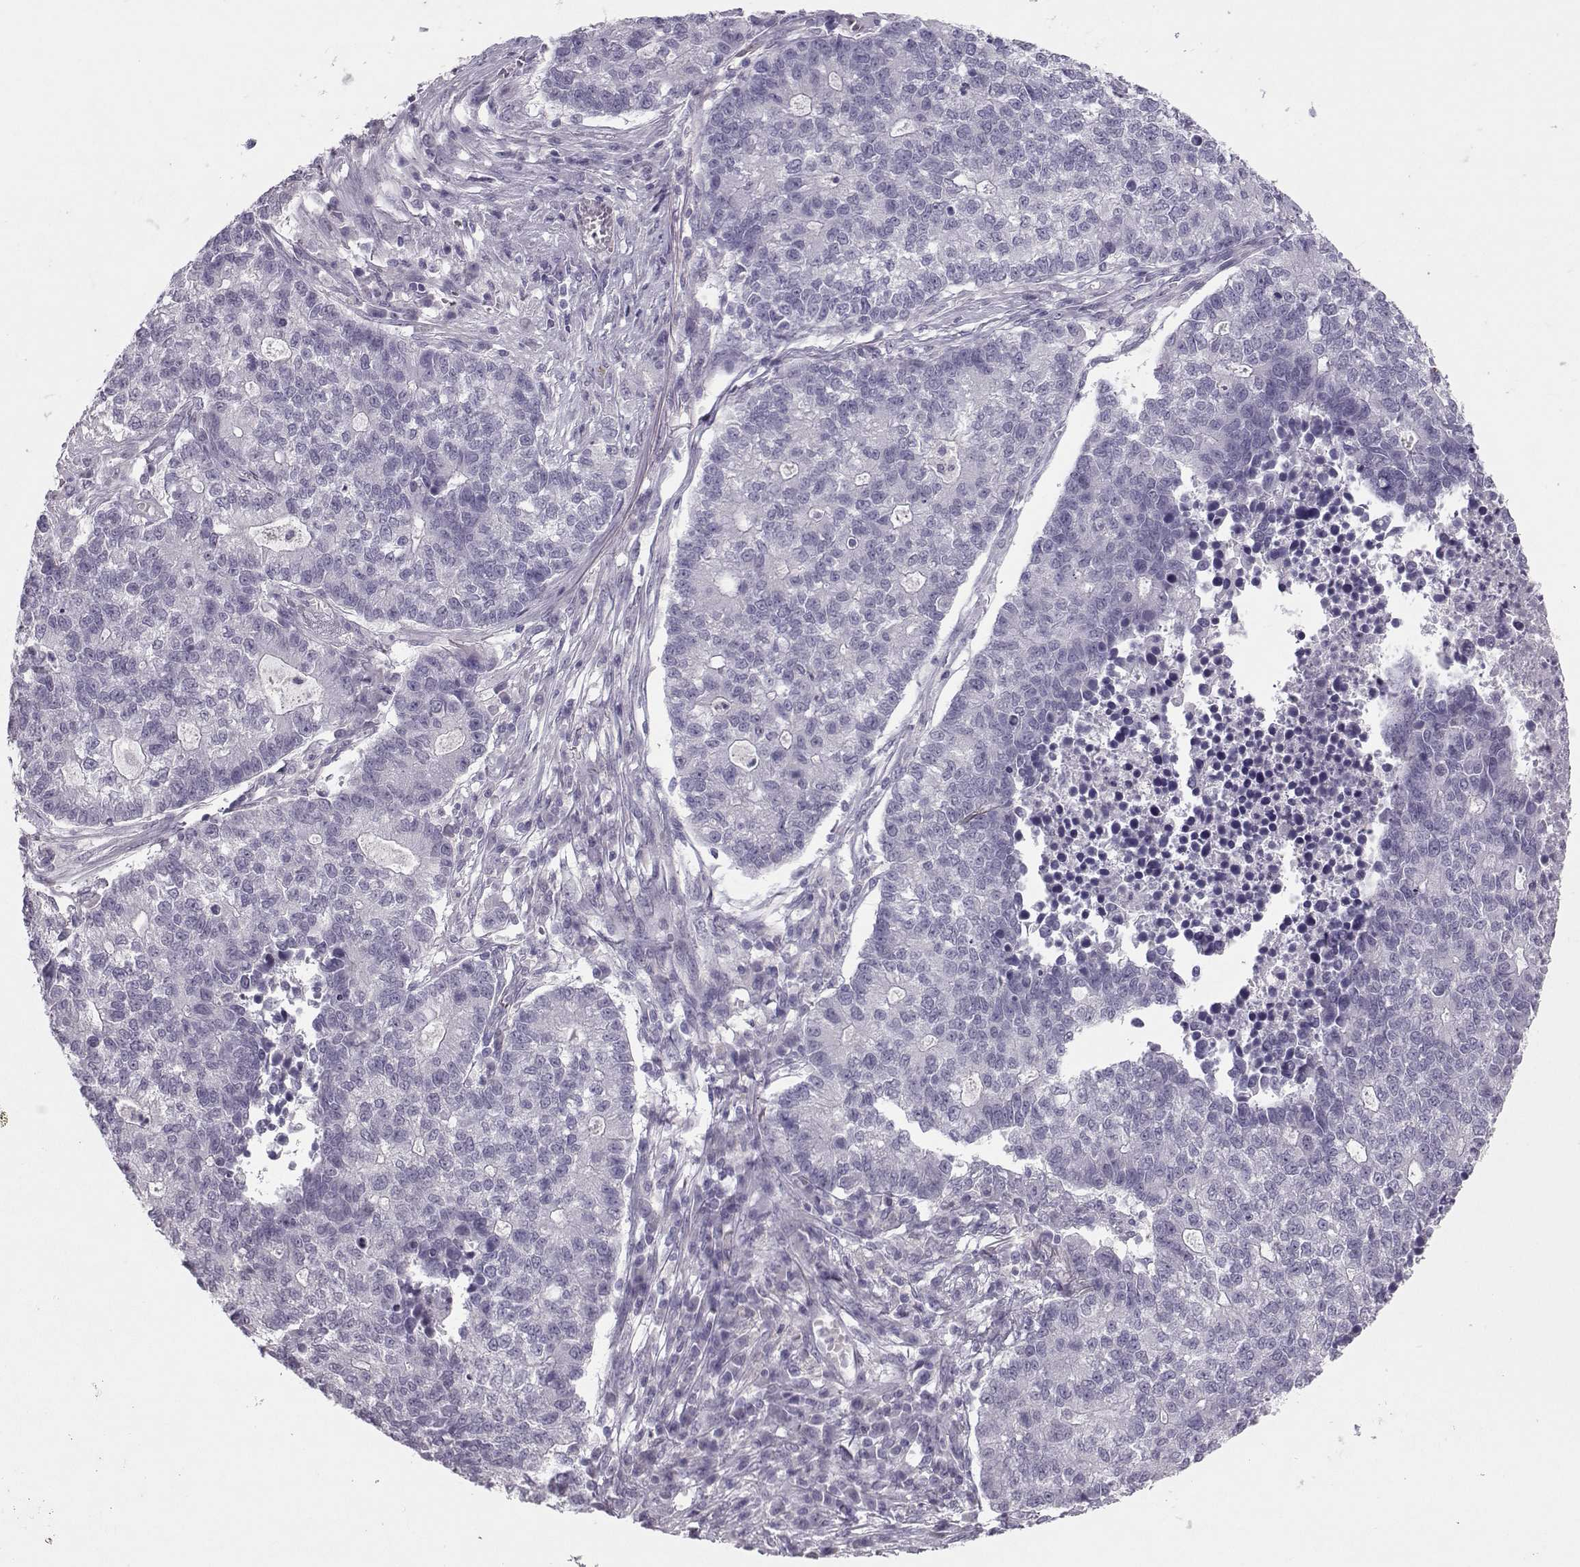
{"staining": {"intensity": "negative", "quantity": "none", "location": "none"}, "tissue": "lung cancer", "cell_type": "Tumor cells", "image_type": "cancer", "snomed": [{"axis": "morphology", "description": "Adenocarcinoma, NOS"}, {"axis": "topography", "description": "Lung"}], "caption": "This is an IHC micrograph of lung adenocarcinoma. There is no staining in tumor cells.", "gene": "ASRGL1", "patient": {"sex": "male", "age": 57}}